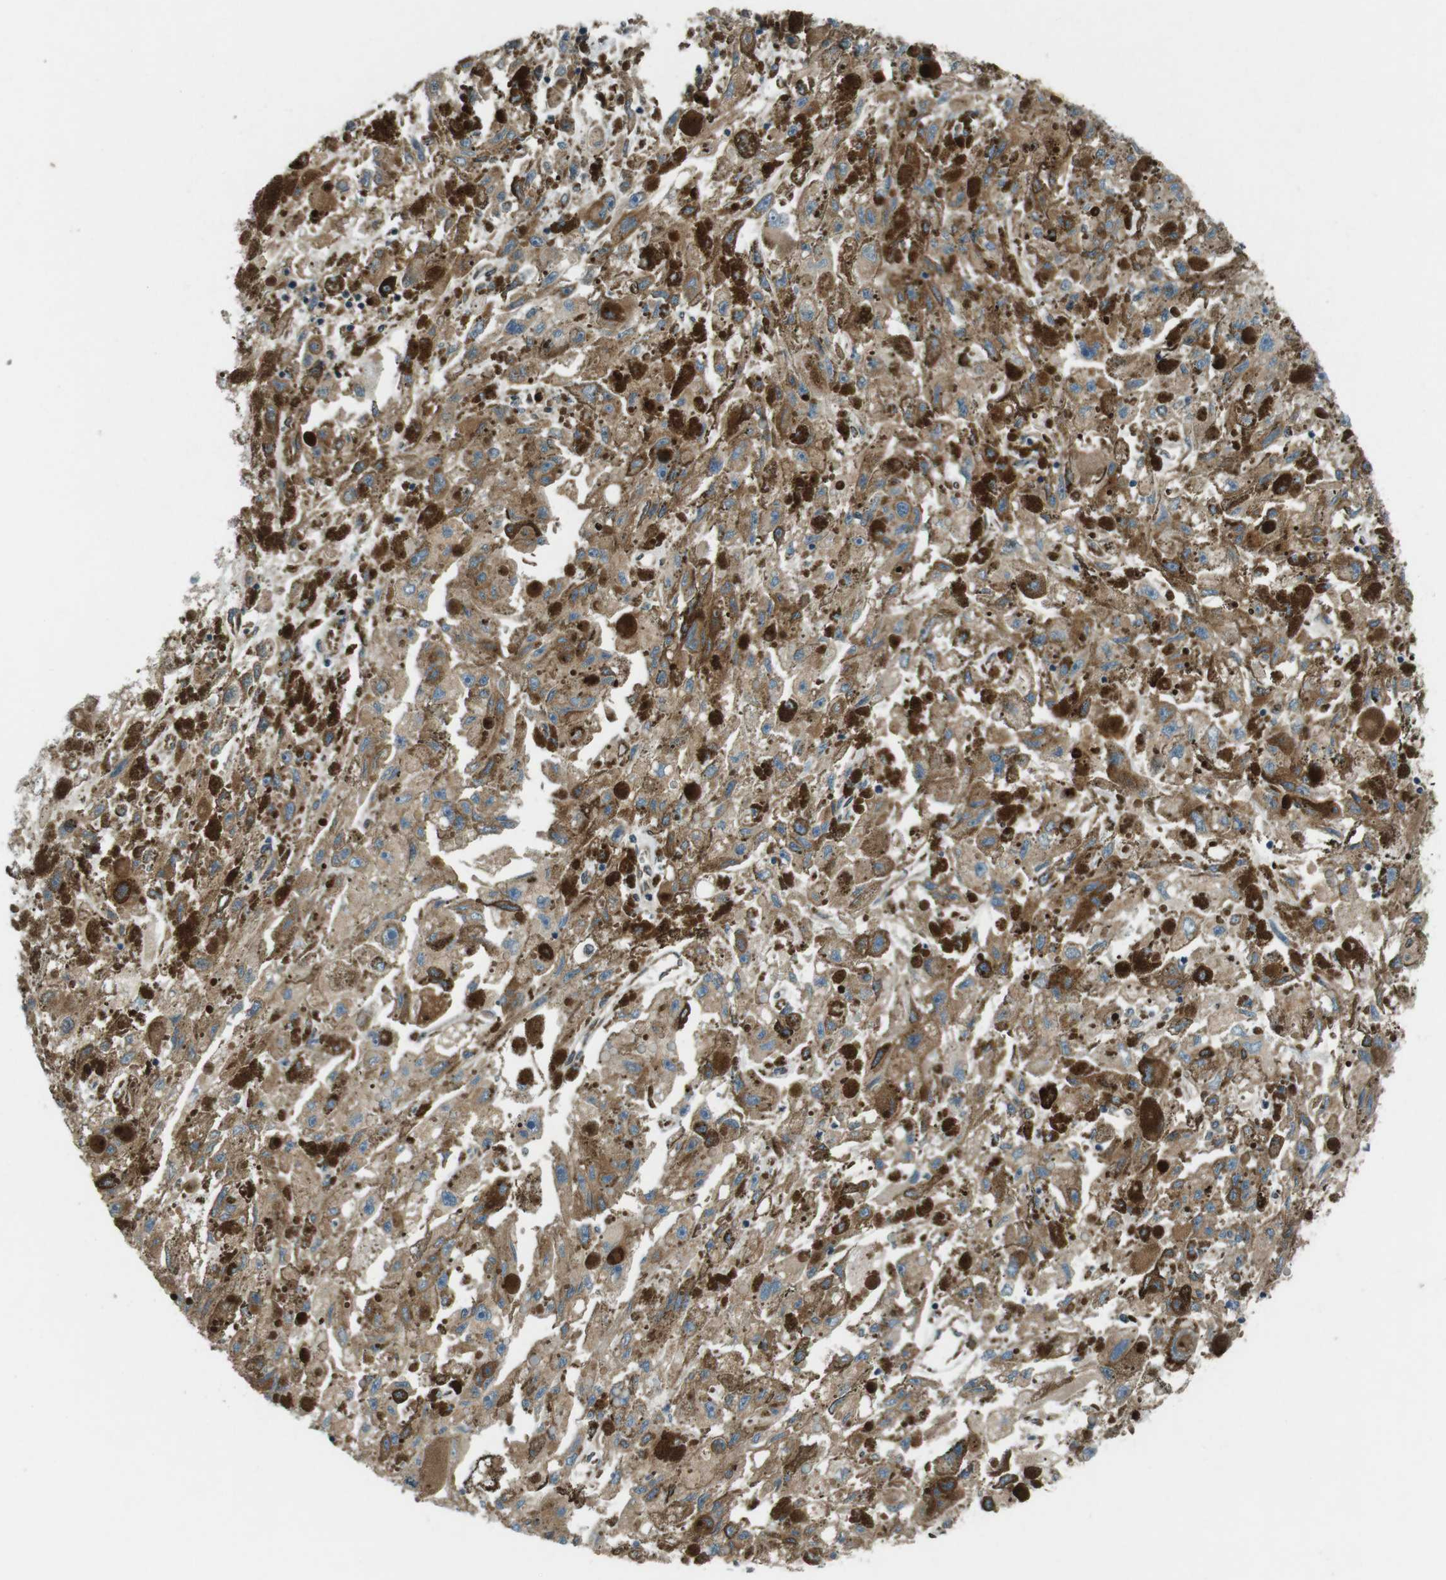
{"staining": {"intensity": "moderate", "quantity": ">75%", "location": "cytoplasmic/membranous"}, "tissue": "melanoma", "cell_type": "Tumor cells", "image_type": "cancer", "snomed": [{"axis": "morphology", "description": "Malignant melanoma, NOS"}, {"axis": "topography", "description": "Skin"}], "caption": "There is medium levels of moderate cytoplasmic/membranous expression in tumor cells of melanoma, as demonstrated by immunohistochemical staining (brown color).", "gene": "KTN1", "patient": {"sex": "female", "age": 104}}